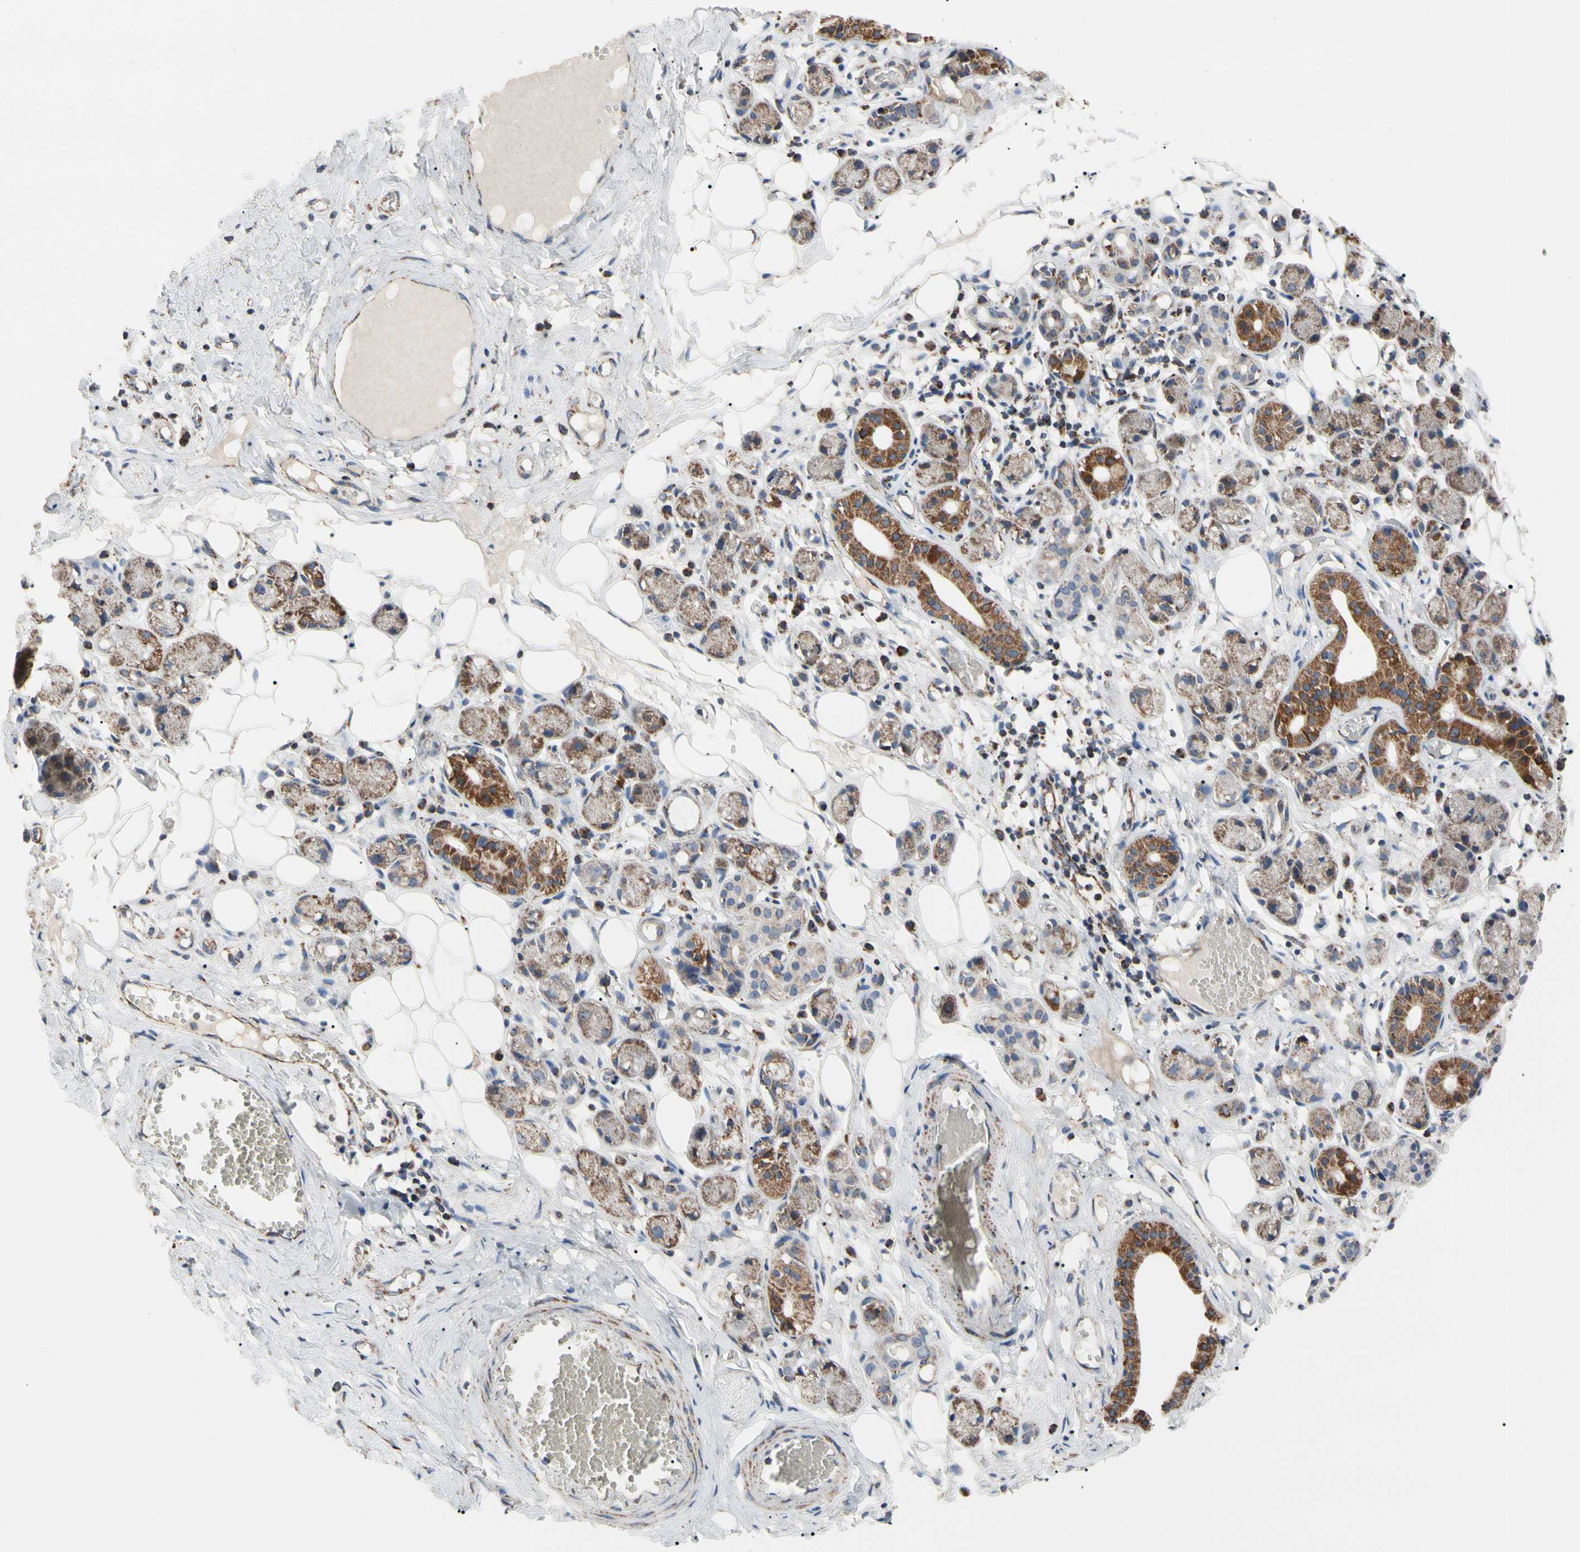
{"staining": {"intensity": "moderate", "quantity": "25%-75%", "location": "cytoplasmic/membranous"}, "tissue": "adipose tissue", "cell_type": "Adipocytes", "image_type": "normal", "snomed": [{"axis": "morphology", "description": "Normal tissue, NOS"}, {"axis": "morphology", "description": "Inflammation, NOS"}, {"axis": "topography", "description": "Vascular tissue"}, {"axis": "topography", "description": "Salivary gland"}], "caption": "A brown stain highlights moderate cytoplasmic/membranous expression of a protein in adipocytes of normal adipose tissue. The staining was performed using DAB (3,3'-diaminobenzidine) to visualize the protein expression in brown, while the nuclei were stained in blue with hematoxylin (Magnification: 20x).", "gene": "FAM110B", "patient": {"sex": "female", "age": 75}}